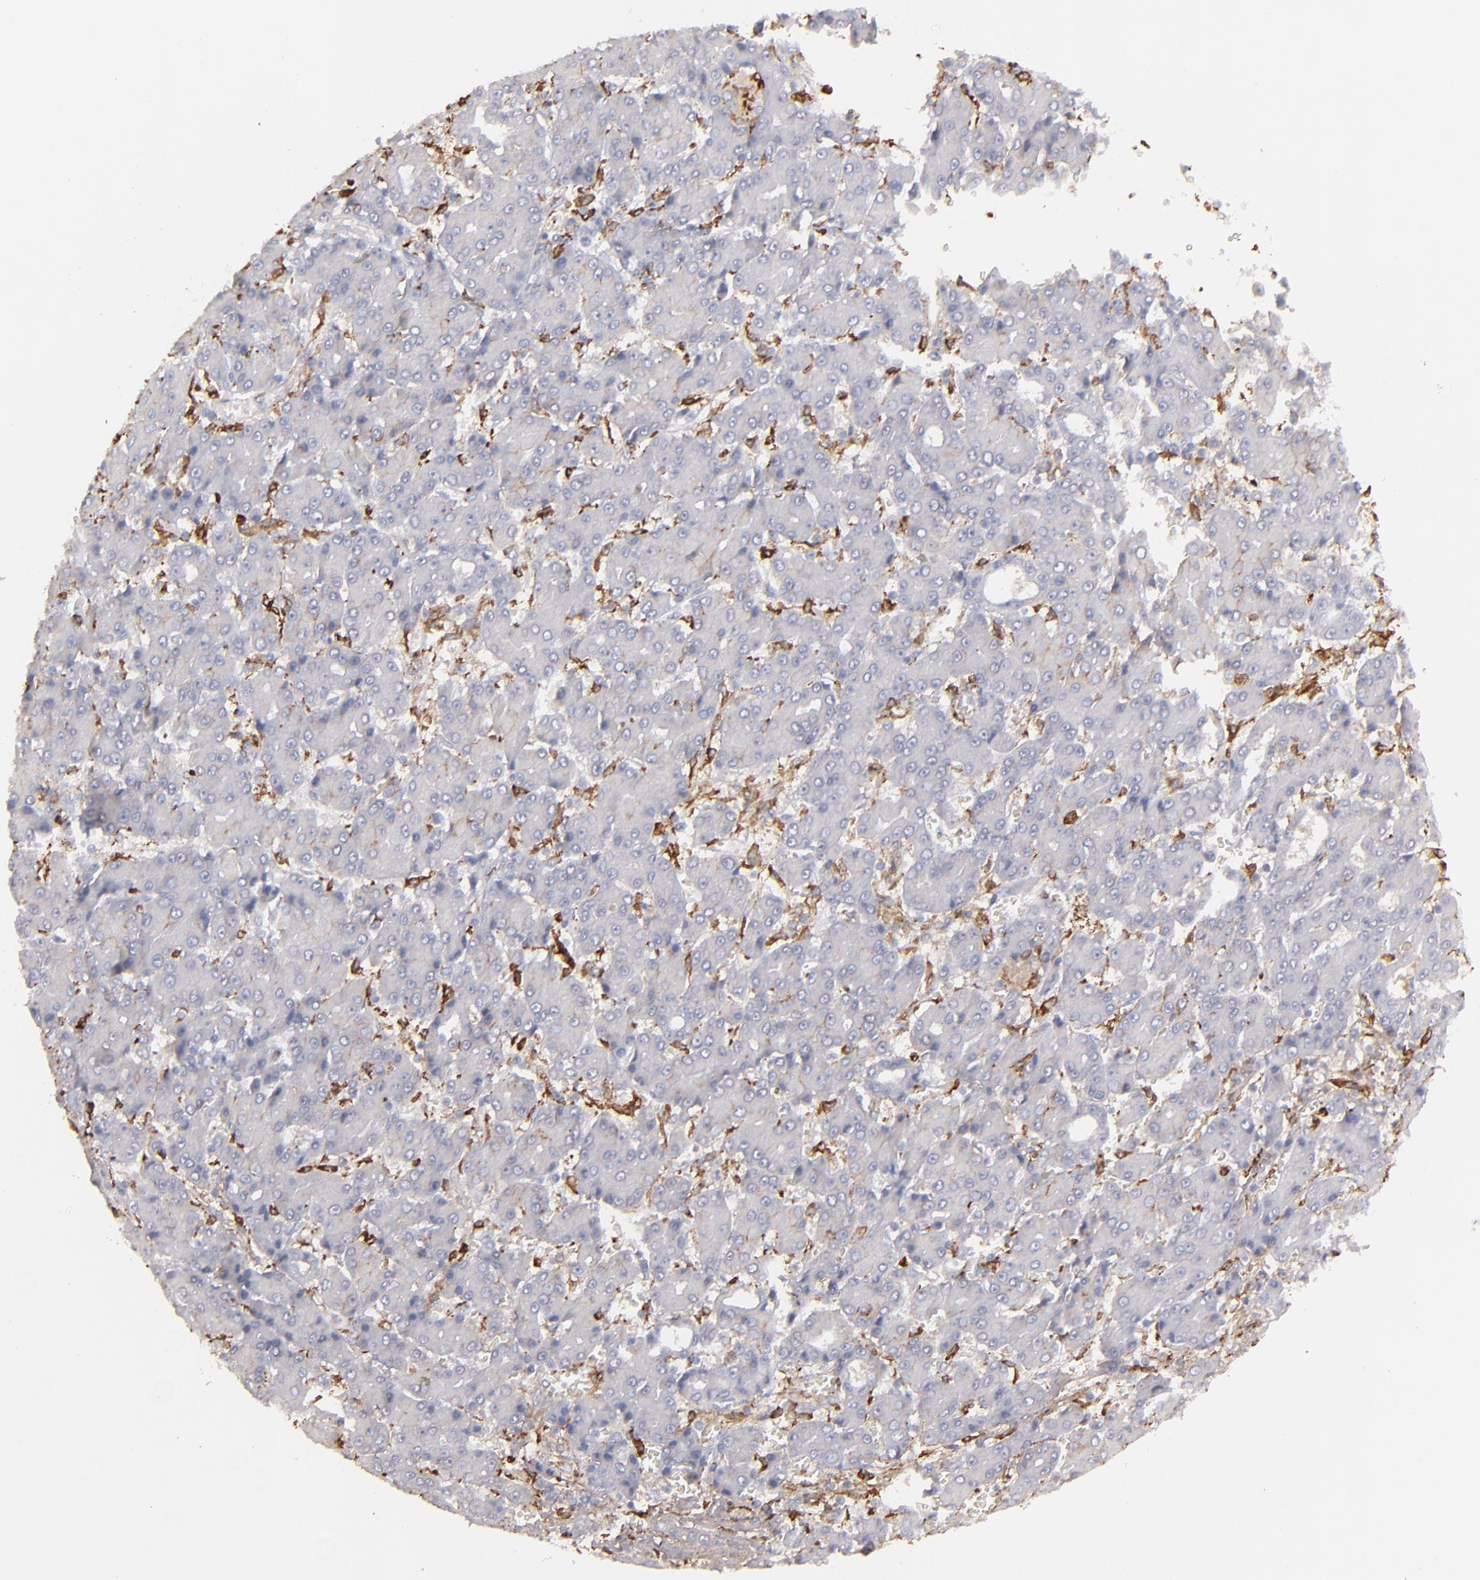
{"staining": {"intensity": "weak", "quantity": "<25%", "location": "cytoplasmic/membranous"}, "tissue": "liver cancer", "cell_type": "Tumor cells", "image_type": "cancer", "snomed": [{"axis": "morphology", "description": "Carcinoma, Hepatocellular, NOS"}, {"axis": "topography", "description": "Liver"}], "caption": "This histopathology image is of liver hepatocellular carcinoma stained with immunohistochemistry (IHC) to label a protein in brown with the nuclei are counter-stained blue. There is no staining in tumor cells.", "gene": "C1QA", "patient": {"sex": "male", "age": 69}}